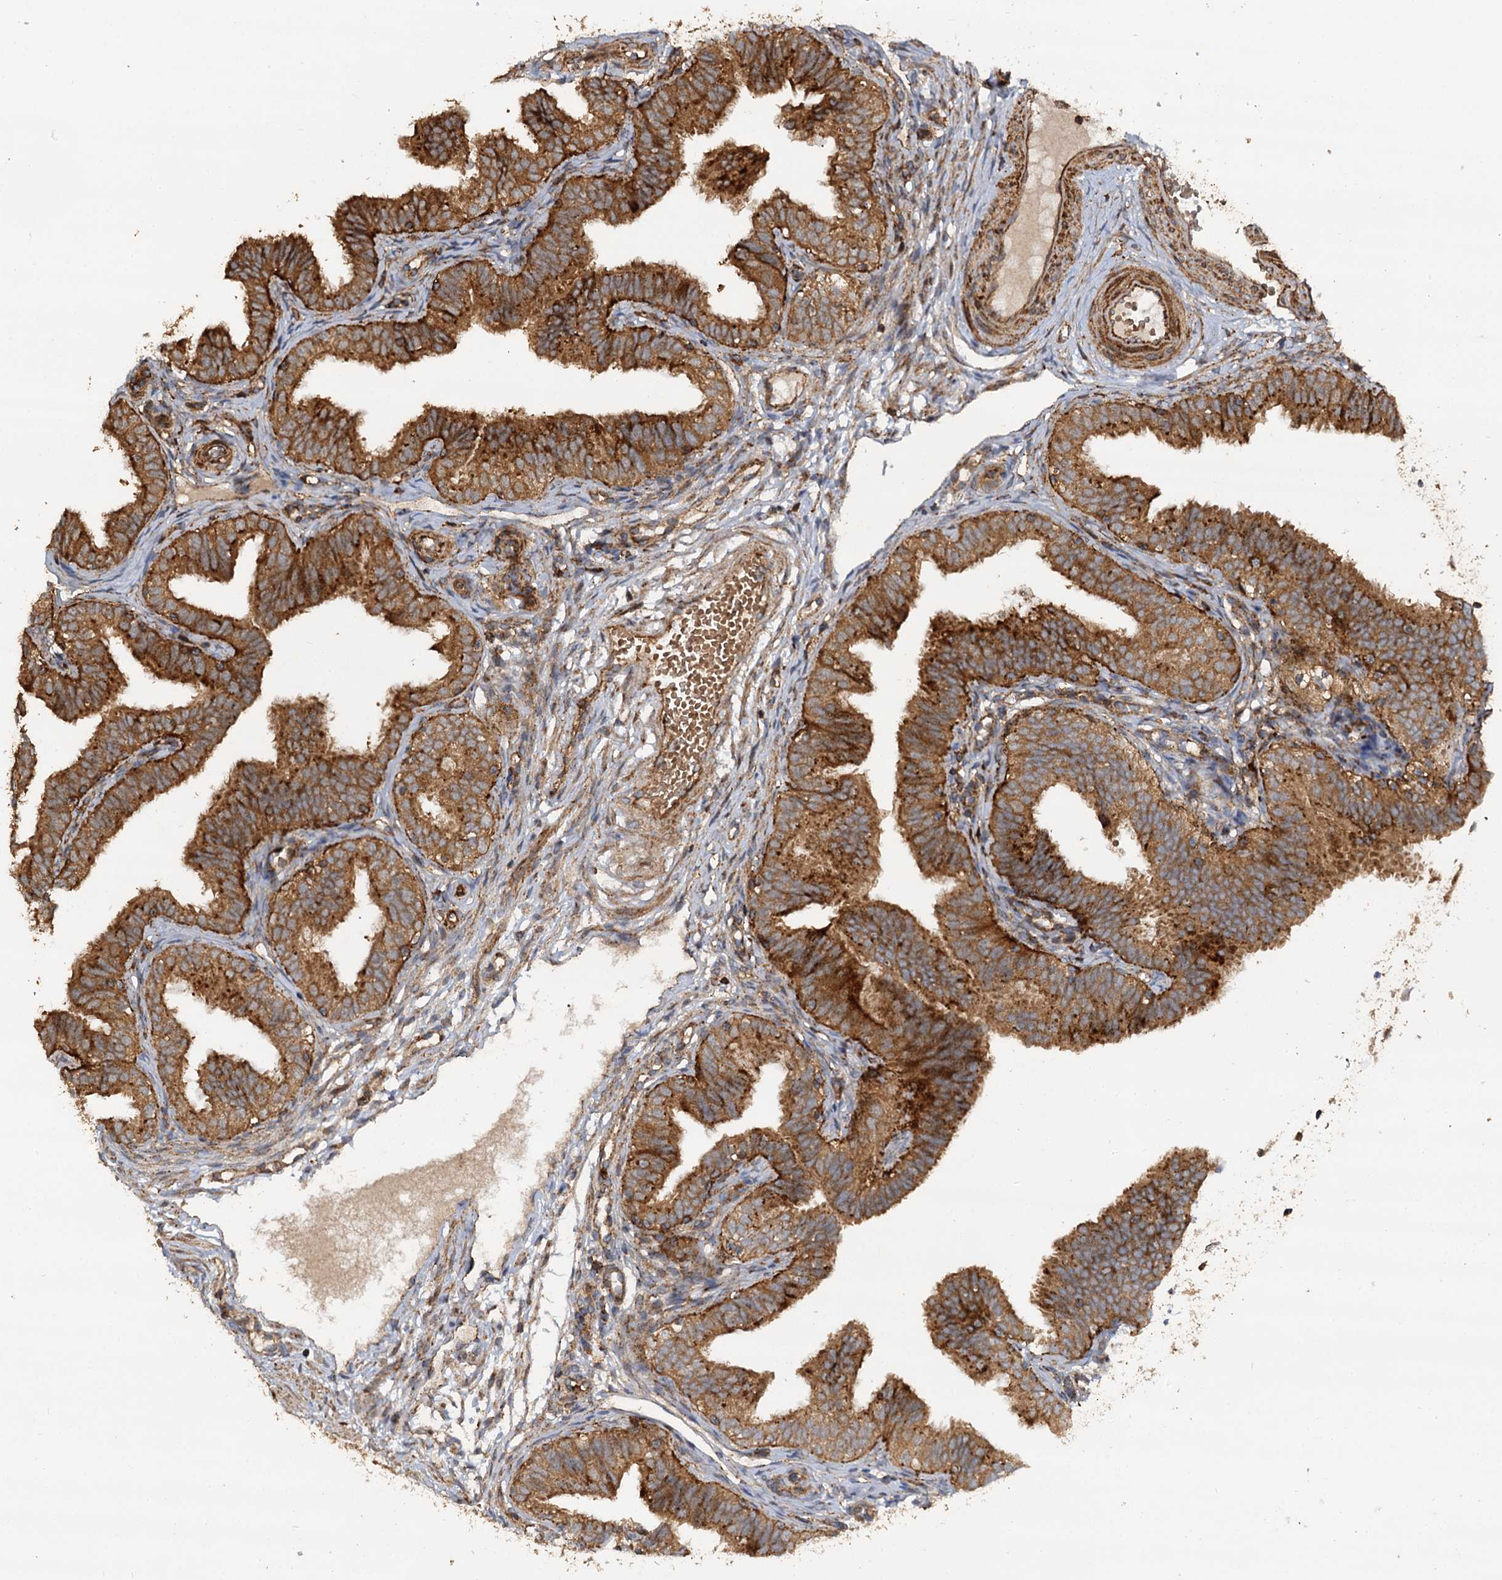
{"staining": {"intensity": "strong", "quantity": ">75%", "location": "cytoplasmic/membranous"}, "tissue": "fallopian tube", "cell_type": "Glandular cells", "image_type": "normal", "snomed": [{"axis": "morphology", "description": "Normal tissue, NOS"}, {"axis": "topography", "description": "Fallopian tube"}], "caption": "Brown immunohistochemical staining in benign fallopian tube demonstrates strong cytoplasmic/membranous expression in about >75% of glandular cells. Nuclei are stained in blue.", "gene": "WDR73", "patient": {"sex": "female", "age": 35}}